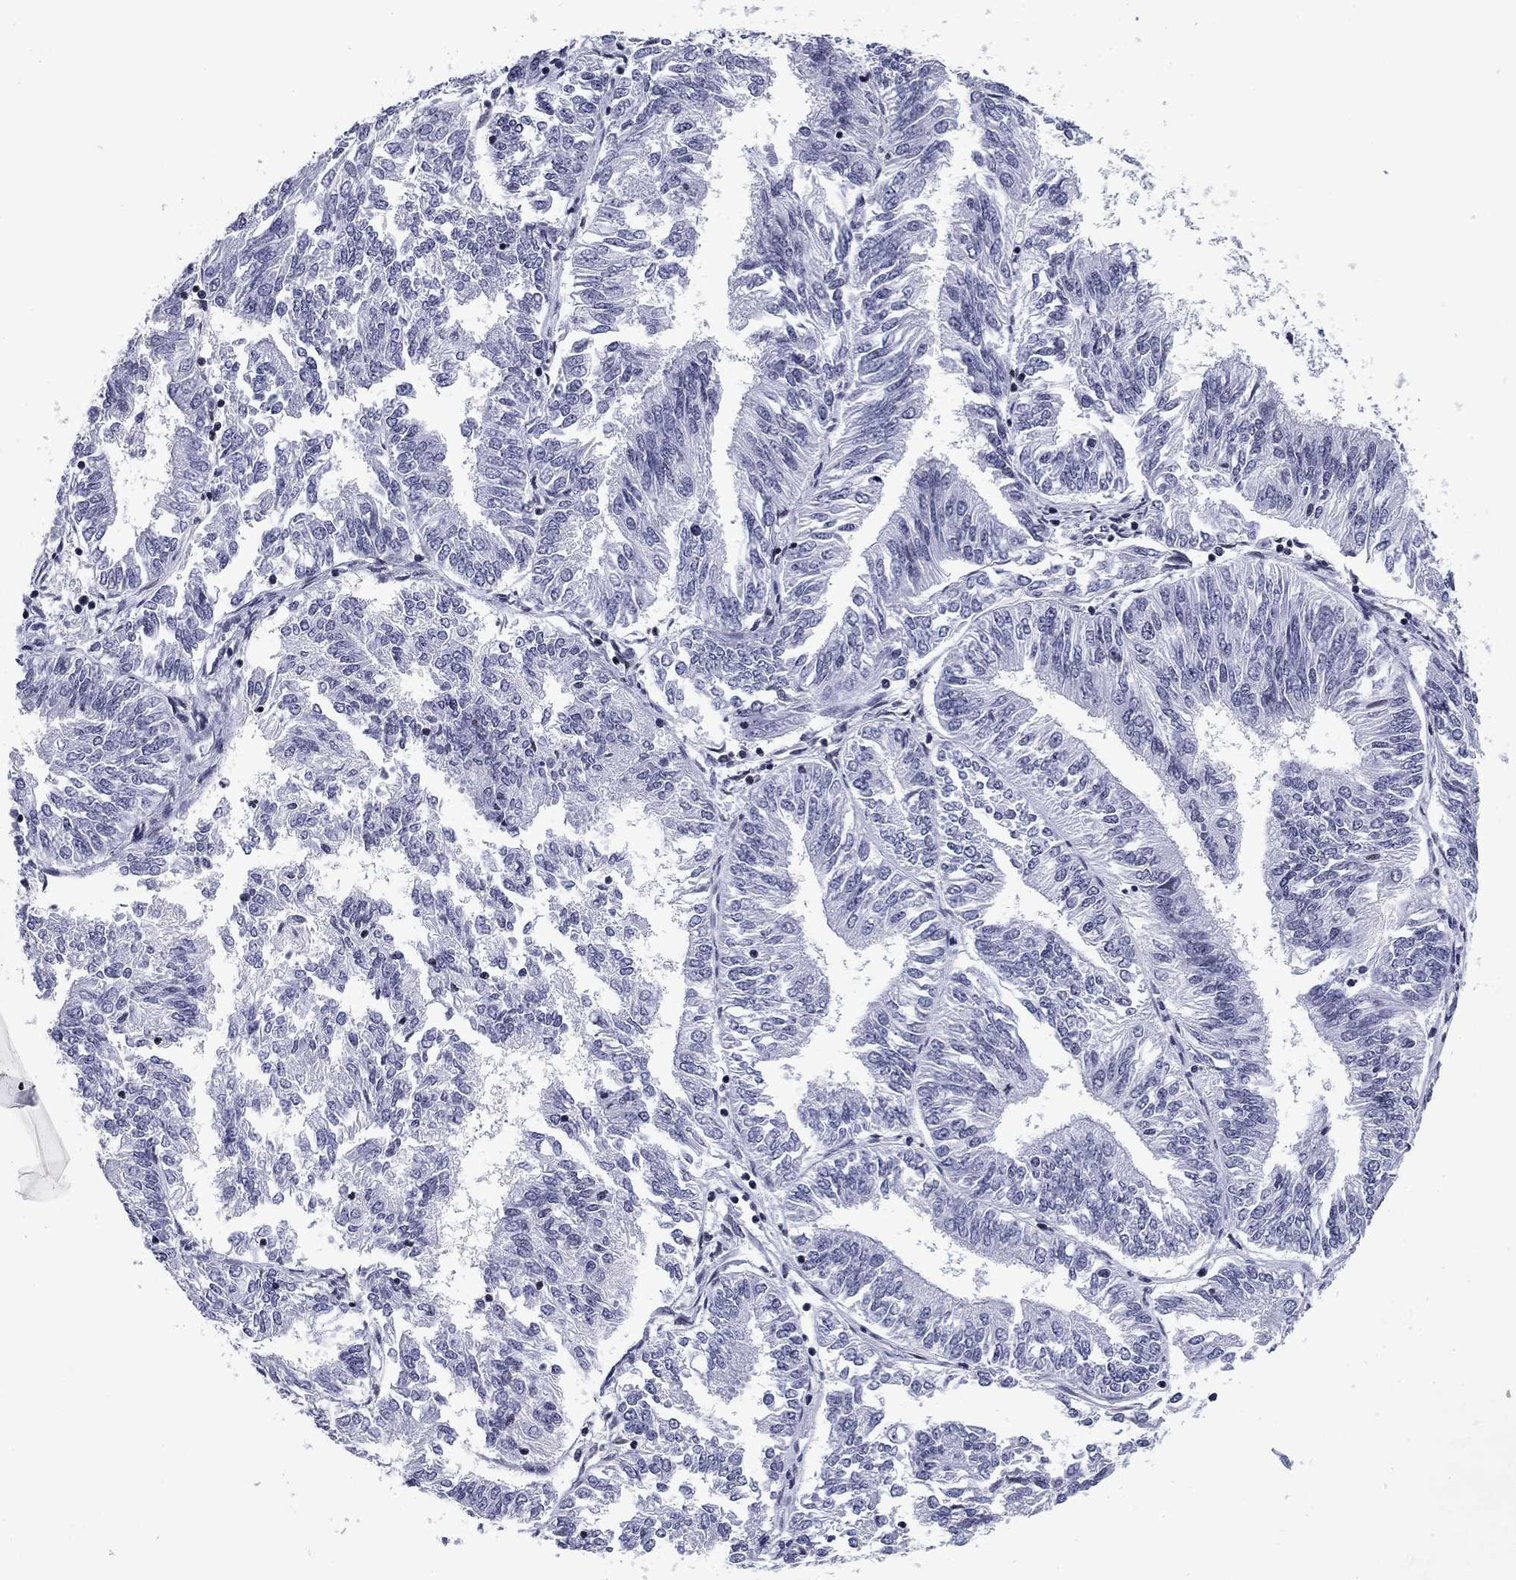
{"staining": {"intensity": "negative", "quantity": "none", "location": "none"}, "tissue": "endometrial cancer", "cell_type": "Tumor cells", "image_type": "cancer", "snomed": [{"axis": "morphology", "description": "Adenocarcinoma, NOS"}, {"axis": "topography", "description": "Endometrium"}], "caption": "IHC image of neoplastic tissue: human endometrial adenocarcinoma stained with DAB (3,3'-diaminobenzidine) demonstrates no significant protein staining in tumor cells.", "gene": "CCDC144A", "patient": {"sex": "female", "age": 58}}